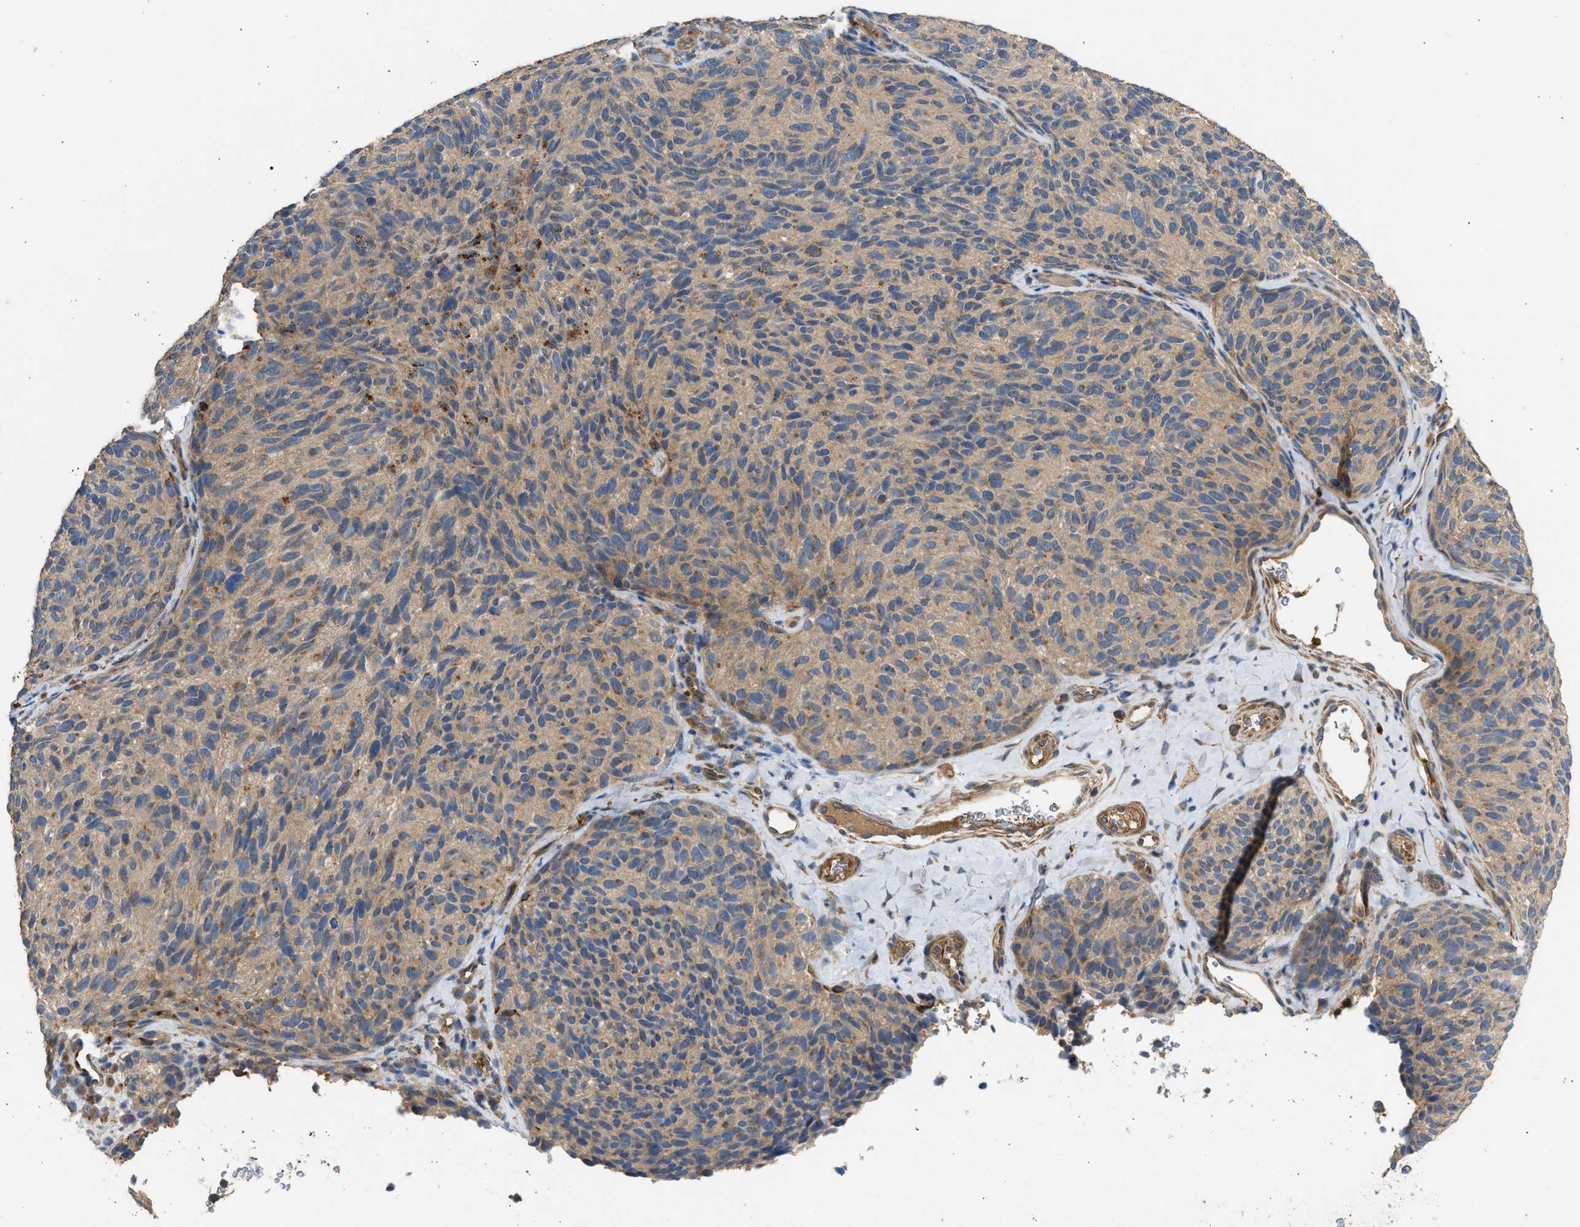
{"staining": {"intensity": "weak", "quantity": ">75%", "location": "cytoplasmic/membranous"}, "tissue": "melanoma", "cell_type": "Tumor cells", "image_type": "cancer", "snomed": [{"axis": "morphology", "description": "Malignant melanoma, NOS"}, {"axis": "topography", "description": "Skin"}], "caption": "Approximately >75% of tumor cells in malignant melanoma display weak cytoplasmic/membranous protein expression as visualized by brown immunohistochemical staining.", "gene": "CSRNP2", "patient": {"sex": "female", "age": 73}}